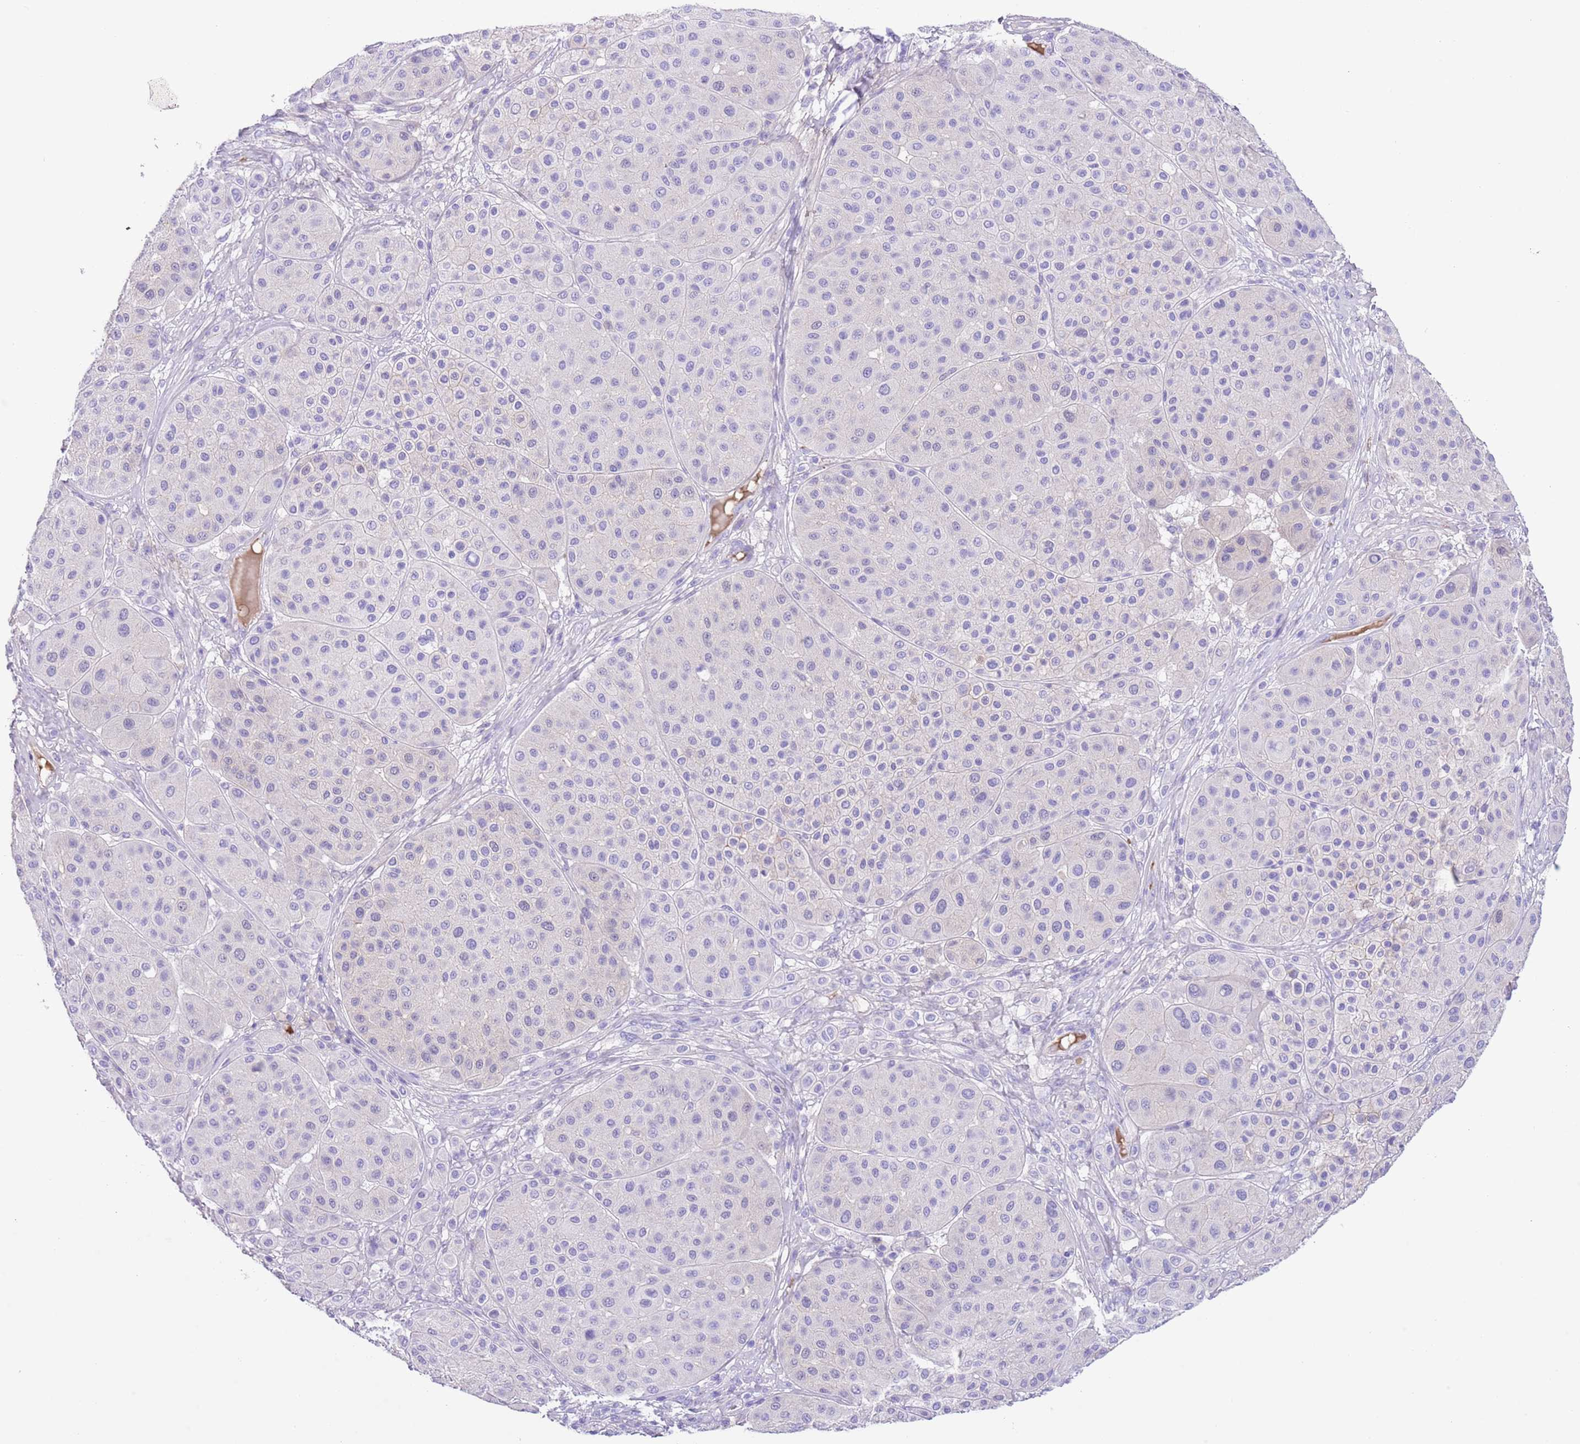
{"staining": {"intensity": "negative", "quantity": "none", "location": "none"}, "tissue": "melanoma", "cell_type": "Tumor cells", "image_type": "cancer", "snomed": [{"axis": "morphology", "description": "Malignant melanoma, Metastatic site"}, {"axis": "topography", "description": "Smooth muscle"}], "caption": "DAB immunohistochemical staining of human melanoma reveals no significant staining in tumor cells. Brightfield microscopy of immunohistochemistry (IHC) stained with DAB (3,3'-diaminobenzidine) (brown) and hematoxylin (blue), captured at high magnification.", "gene": "IGF1", "patient": {"sex": "male", "age": 41}}